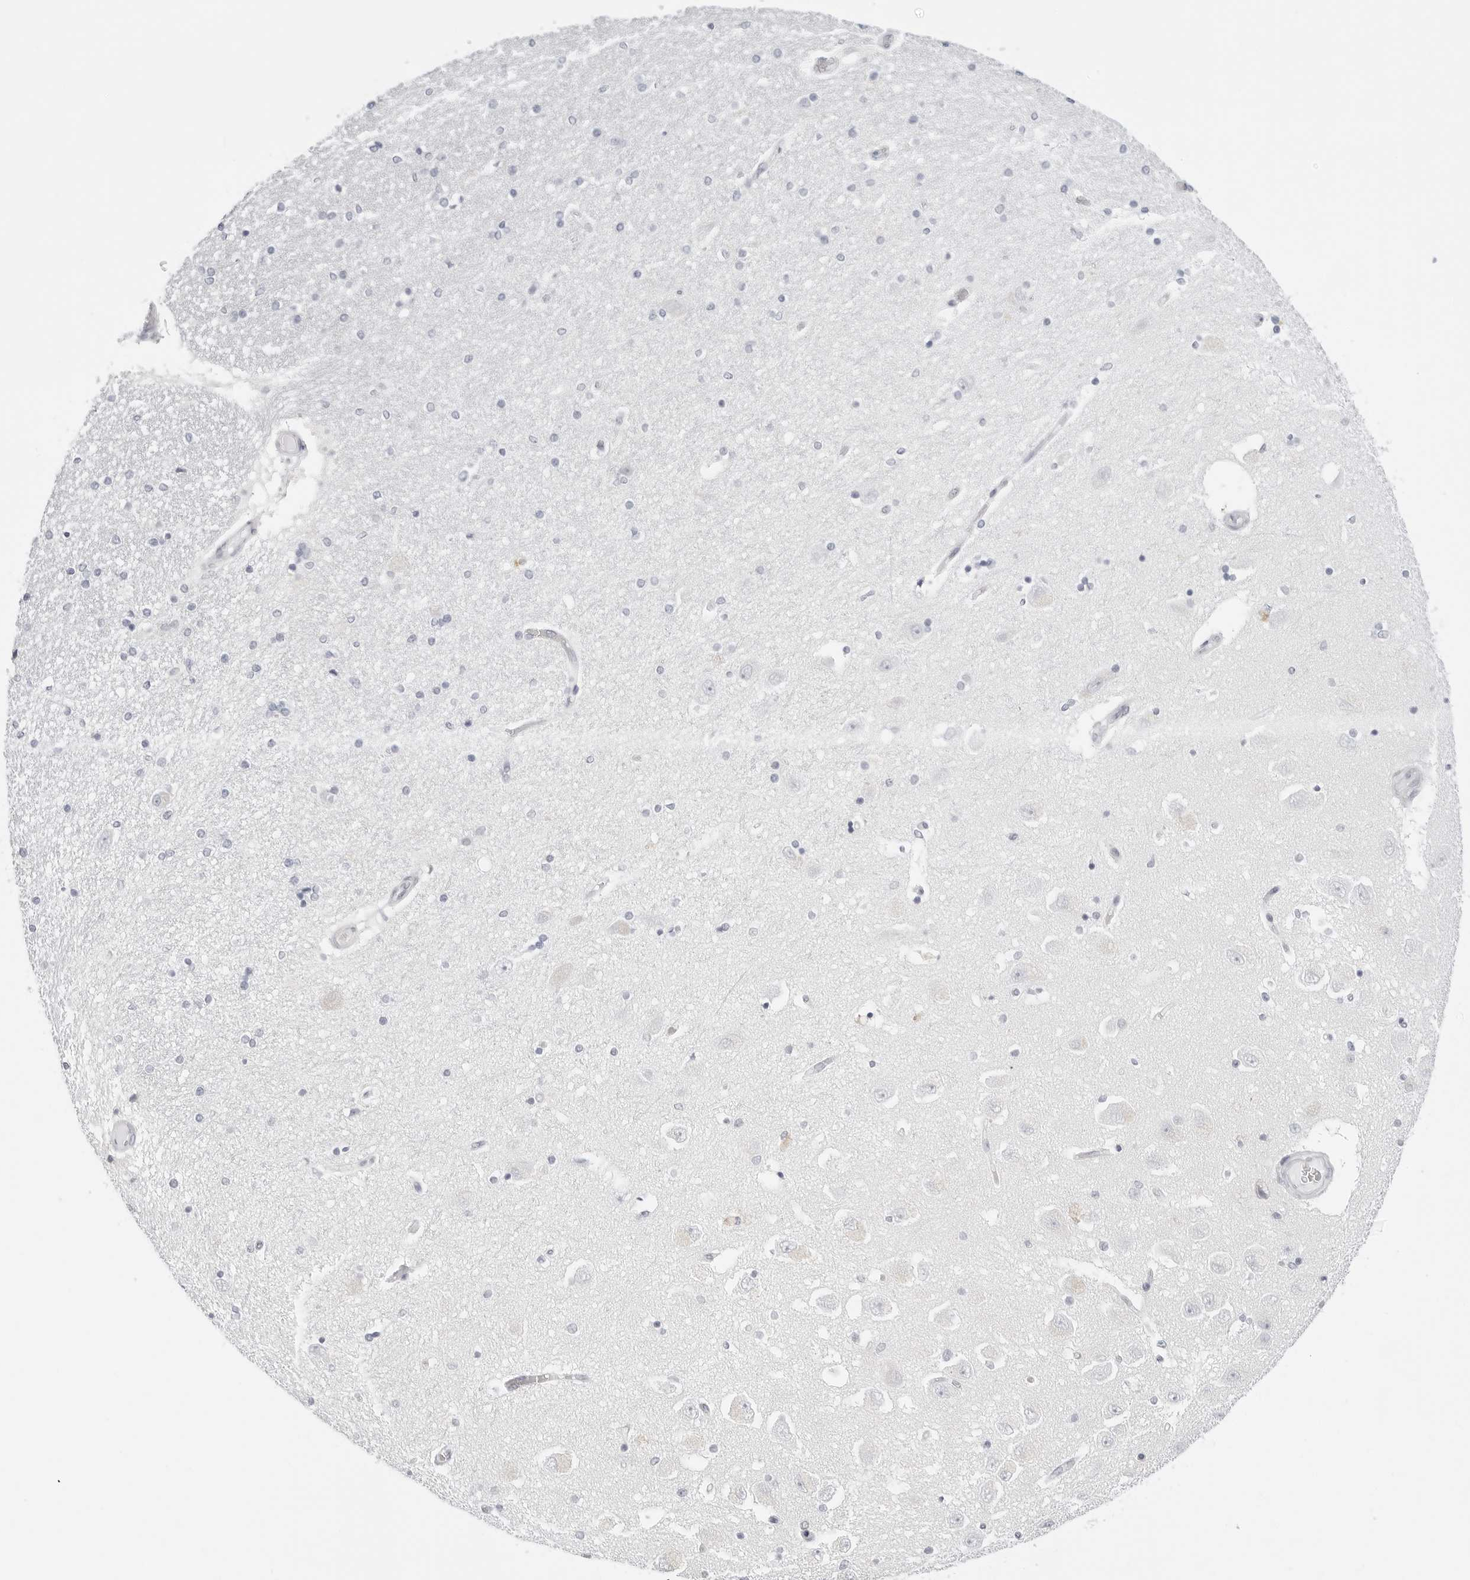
{"staining": {"intensity": "negative", "quantity": "none", "location": "none"}, "tissue": "hippocampus", "cell_type": "Glial cells", "image_type": "normal", "snomed": [{"axis": "morphology", "description": "Normal tissue, NOS"}, {"axis": "topography", "description": "Hippocampus"}], "caption": "DAB (3,3'-diaminobenzidine) immunohistochemical staining of normal hippocampus demonstrates no significant staining in glial cells. (DAB (3,3'-diaminobenzidine) IHC visualized using brightfield microscopy, high magnification).", "gene": "HMGCS2", "patient": {"sex": "female", "age": 54}}